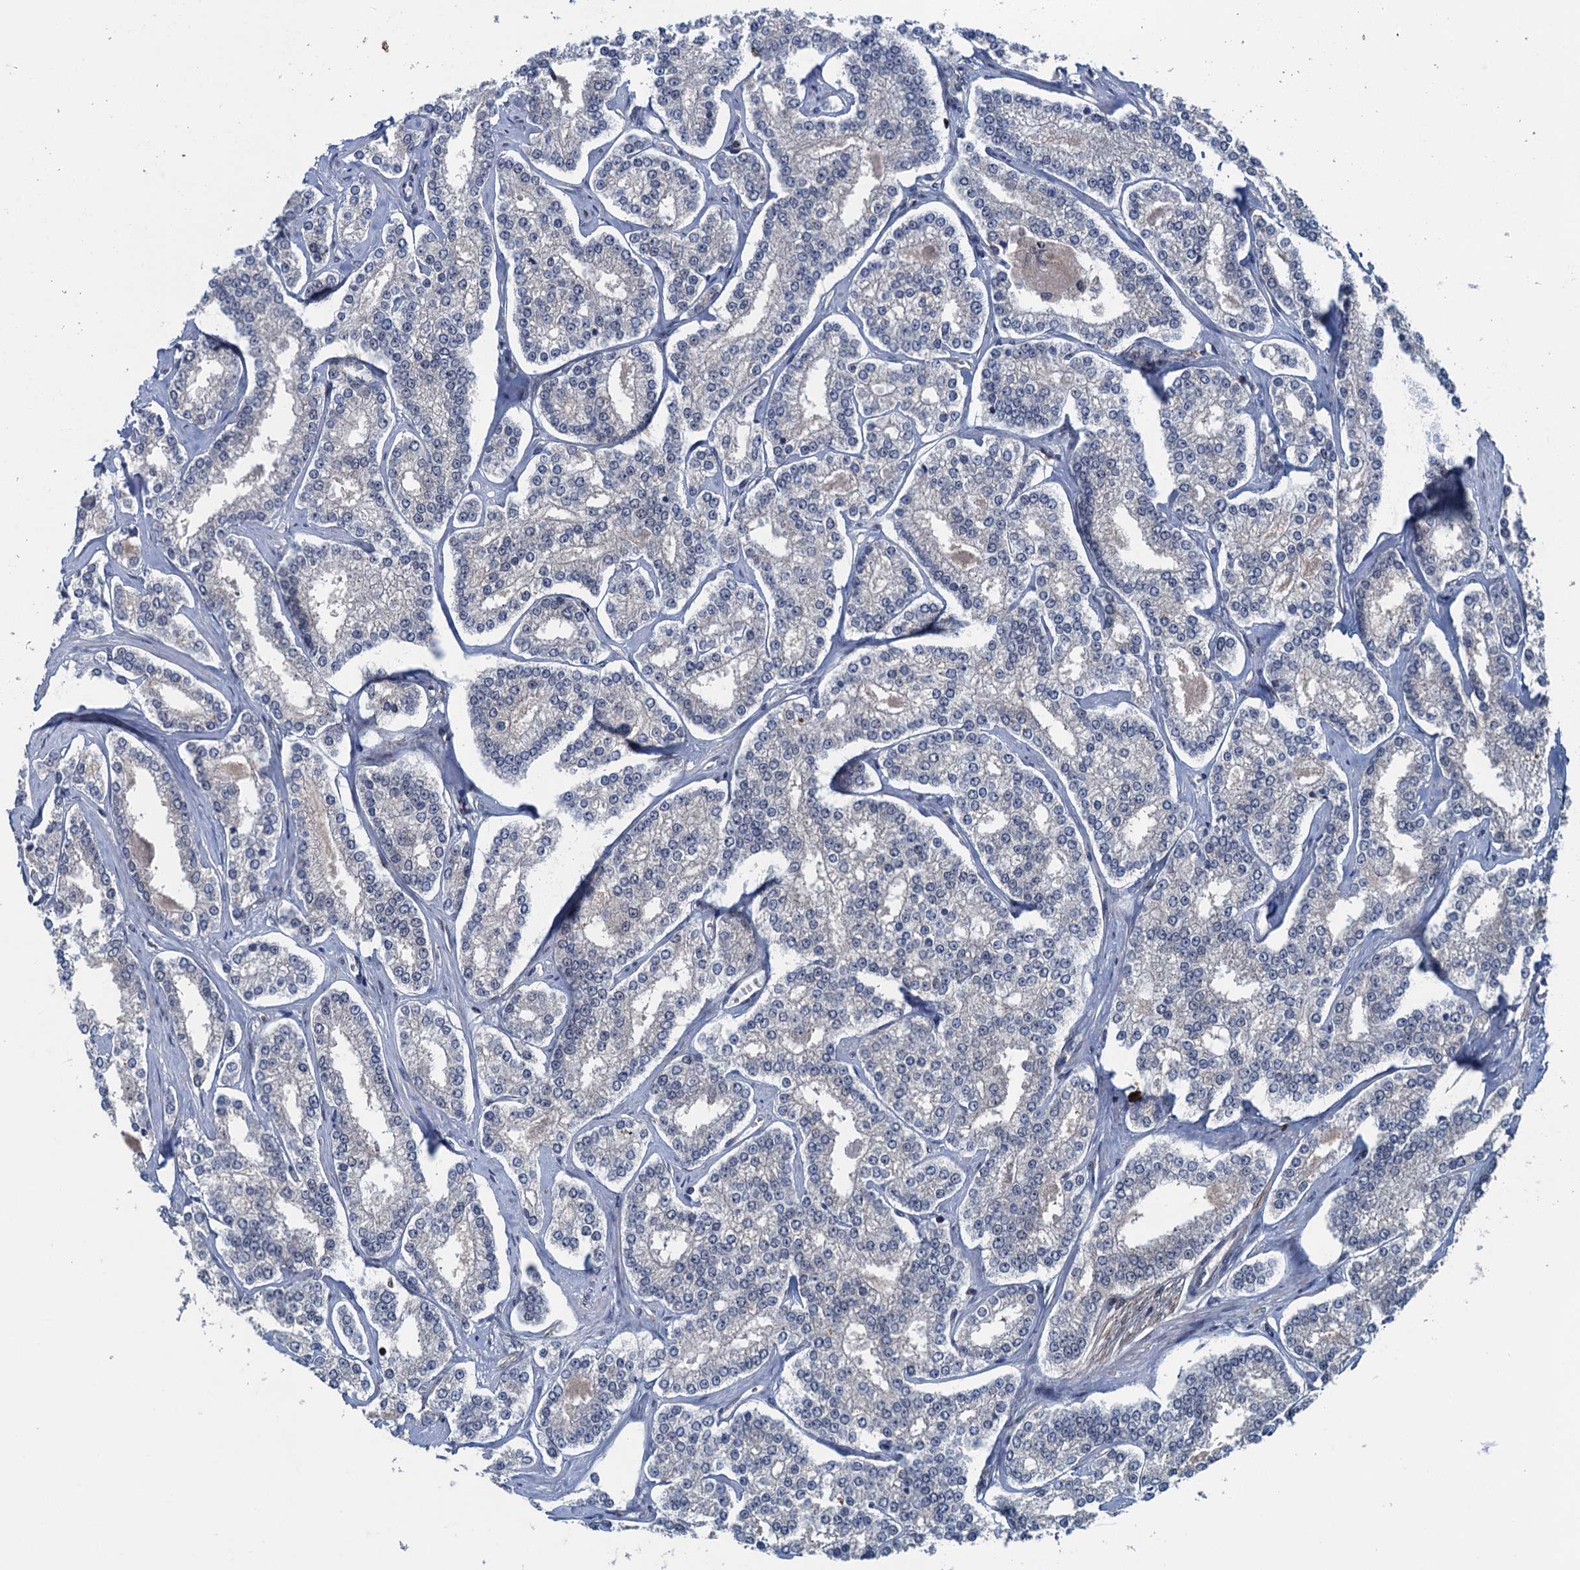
{"staining": {"intensity": "negative", "quantity": "none", "location": "none"}, "tissue": "prostate cancer", "cell_type": "Tumor cells", "image_type": "cancer", "snomed": [{"axis": "morphology", "description": "Normal tissue, NOS"}, {"axis": "morphology", "description": "Adenocarcinoma, High grade"}, {"axis": "topography", "description": "Prostate"}], "caption": "Prostate cancer stained for a protein using immunohistochemistry (IHC) displays no expression tumor cells.", "gene": "RNF165", "patient": {"sex": "male", "age": 83}}